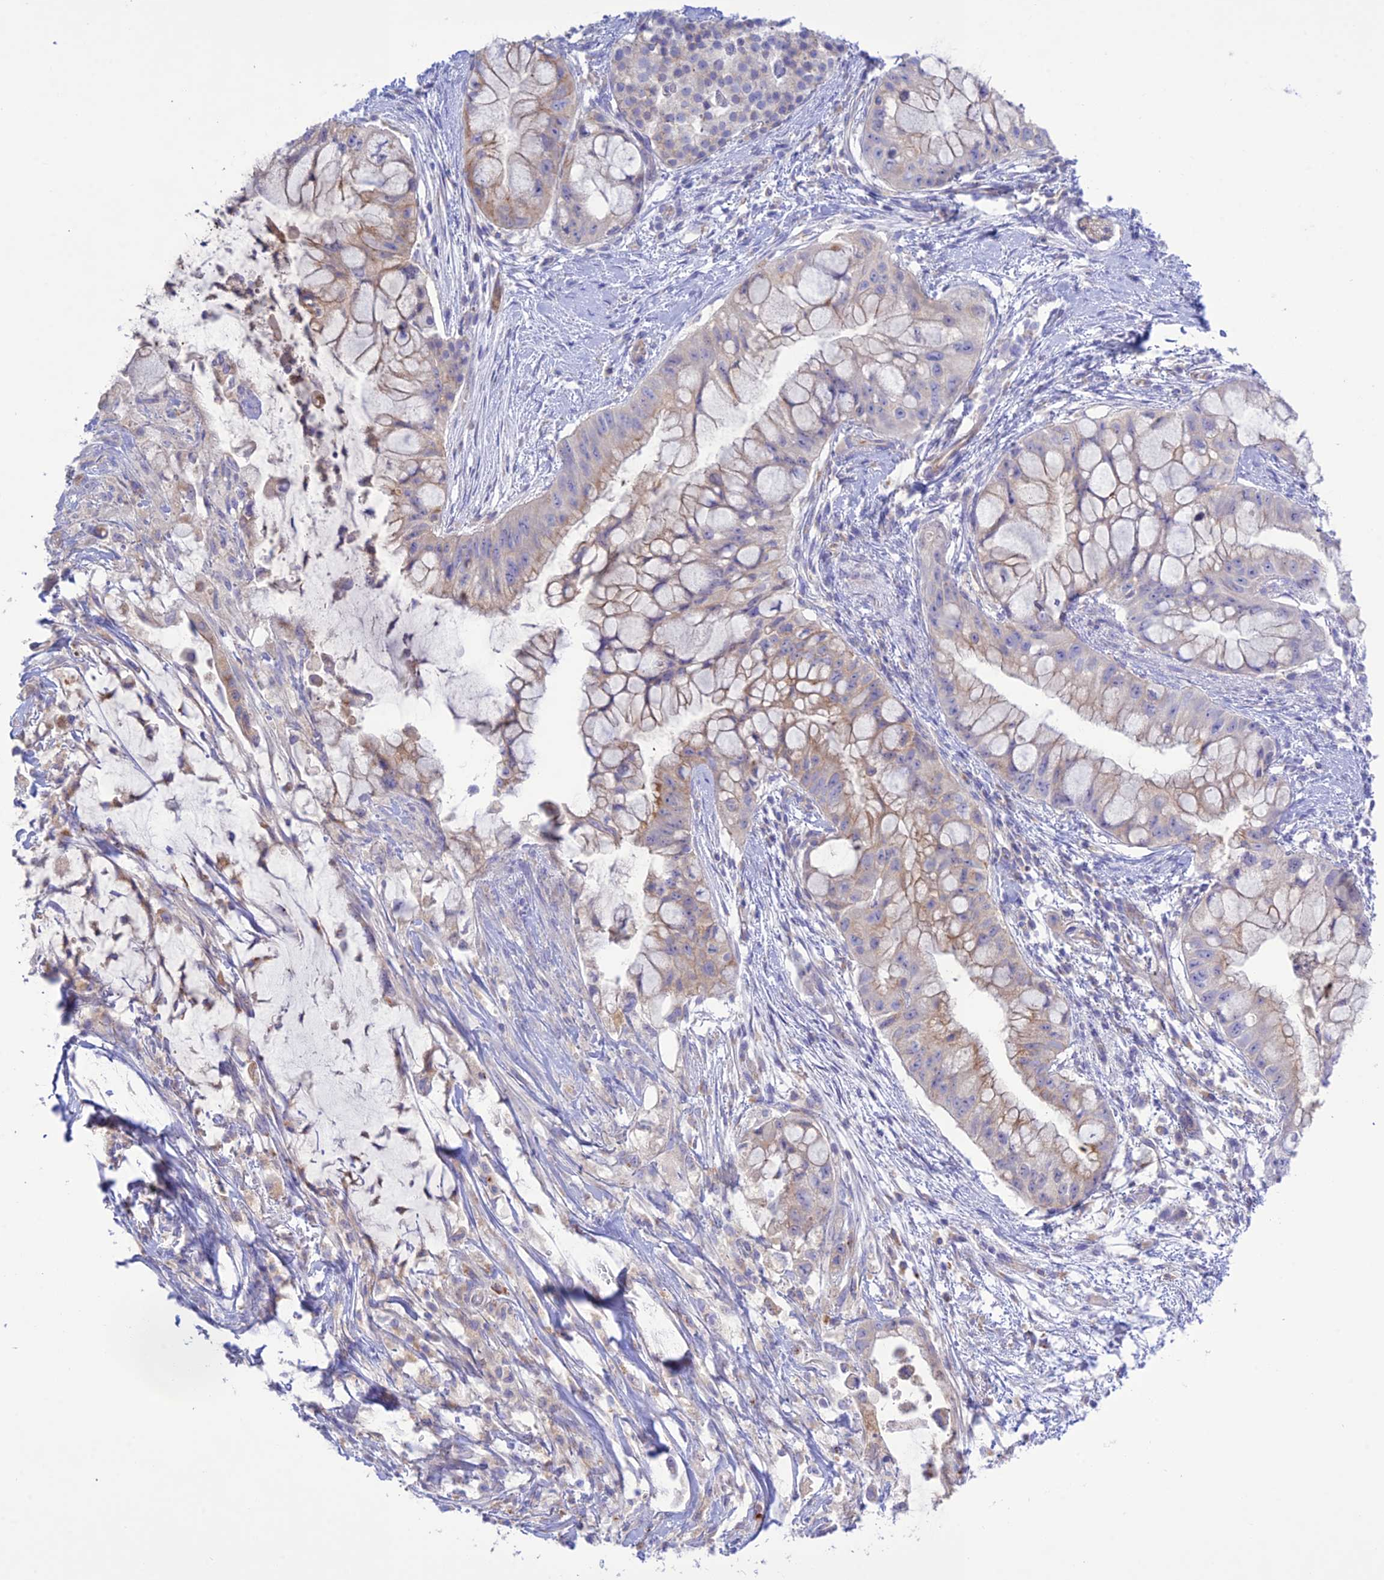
{"staining": {"intensity": "weak", "quantity": "<25%", "location": "cytoplasmic/membranous"}, "tissue": "pancreatic cancer", "cell_type": "Tumor cells", "image_type": "cancer", "snomed": [{"axis": "morphology", "description": "Adenocarcinoma, NOS"}, {"axis": "topography", "description": "Pancreas"}], "caption": "Pancreatic cancer stained for a protein using IHC reveals no expression tumor cells.", "gene": "CHSY3", "patient": {"sex": "male", "age": 48}}